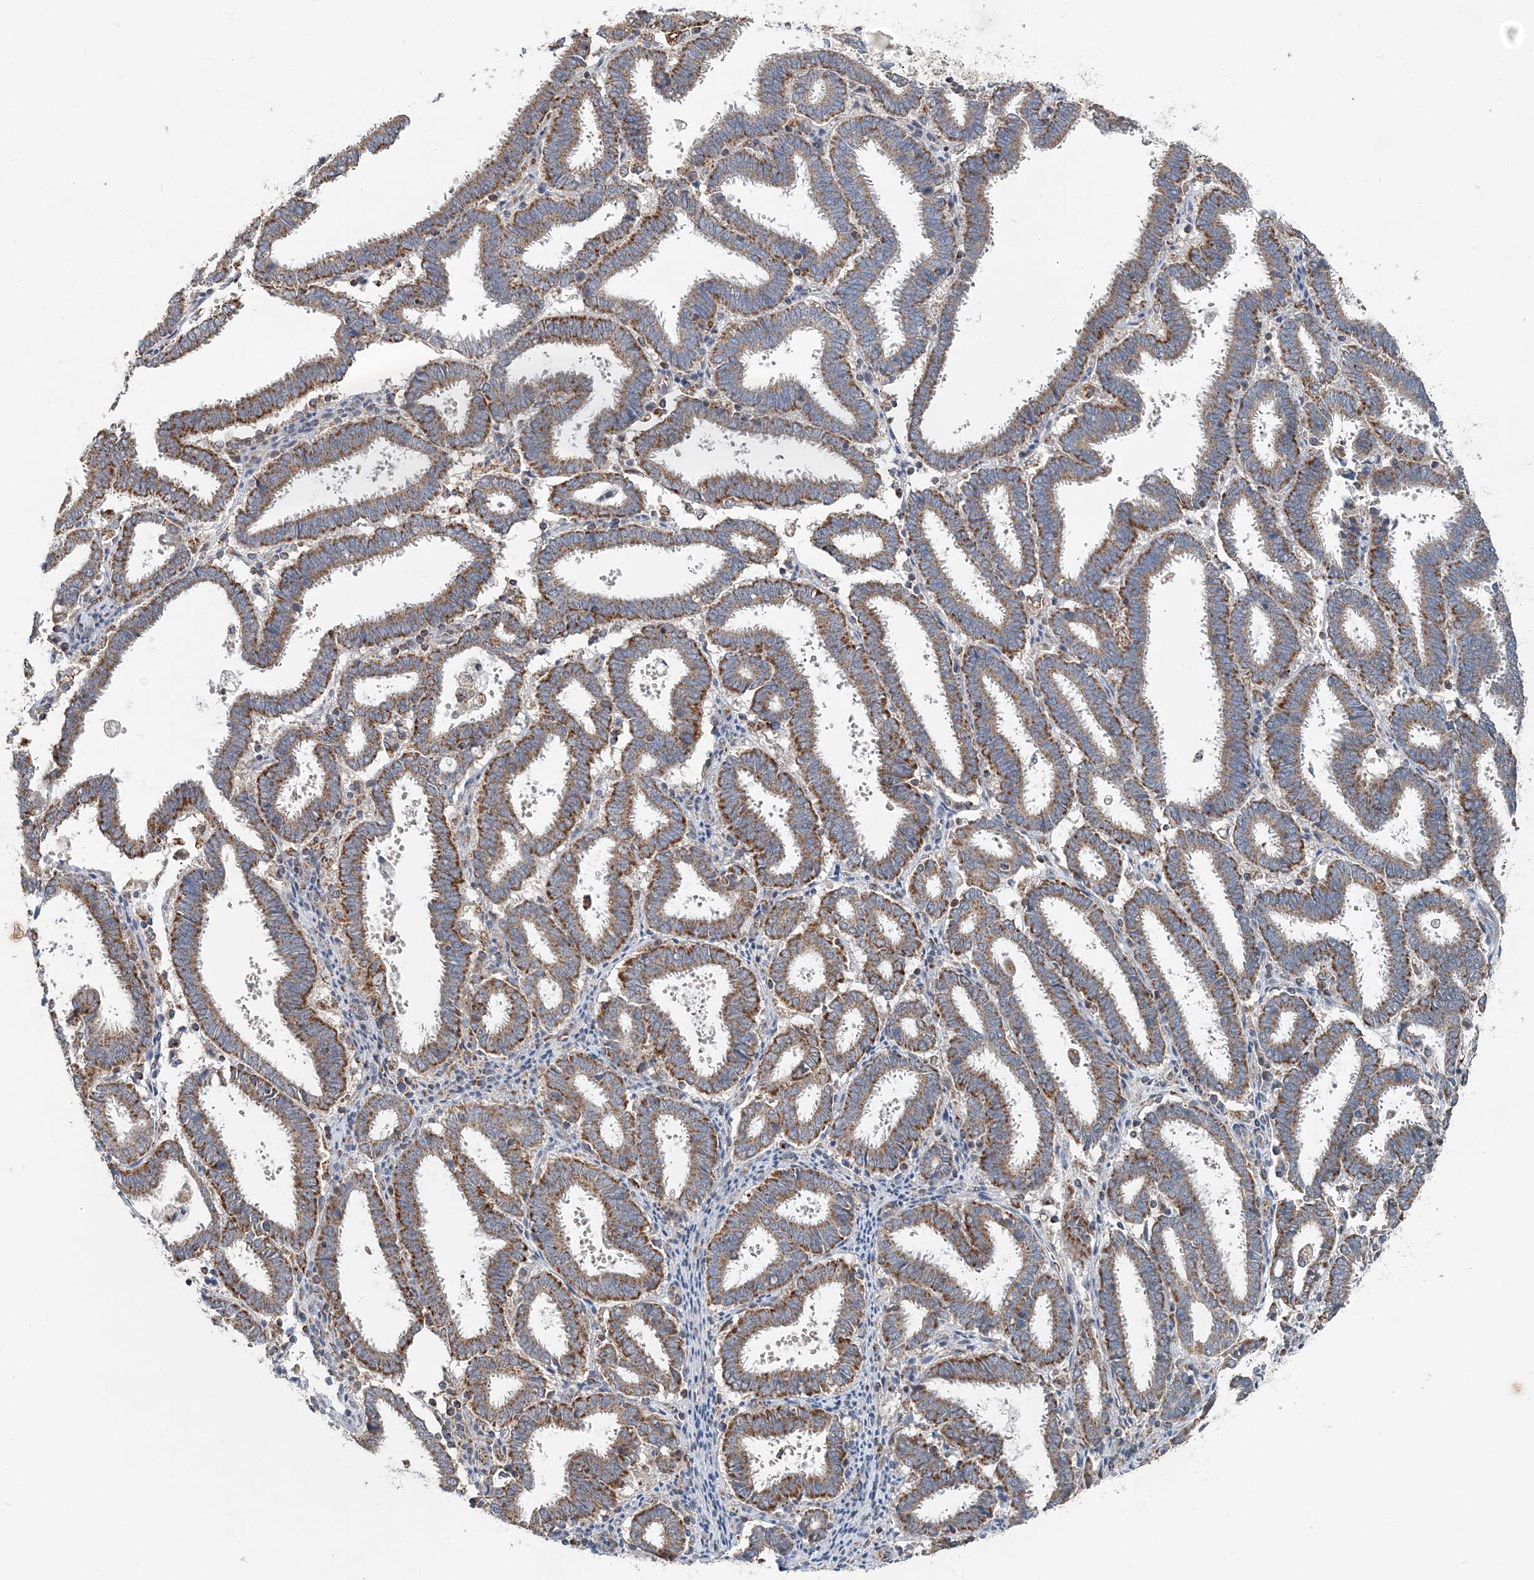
{"staining": {"intensity": "strong", "quantity": ">75%", "location": "cytoplasmic/membranous"}, "tissue": "endometrial cancer", "cell_type": "Tumor cells", "image_type": "cancer", "snomed": [{"axis": "morphology", "description": "Adenocarcinoma, NOS"}, {"axis": "topography", "description": "Uterus"}], "caption": "Adenocarcinoma (endometrial) was stained to show a protein in brown. There is high levels of strong cytoplasmic/membranous expression in about >75% of tumor cells. Nuclei are stained in blue.", "gene": "SPRY2", "patient": {"sex": "female", "age": 83}}